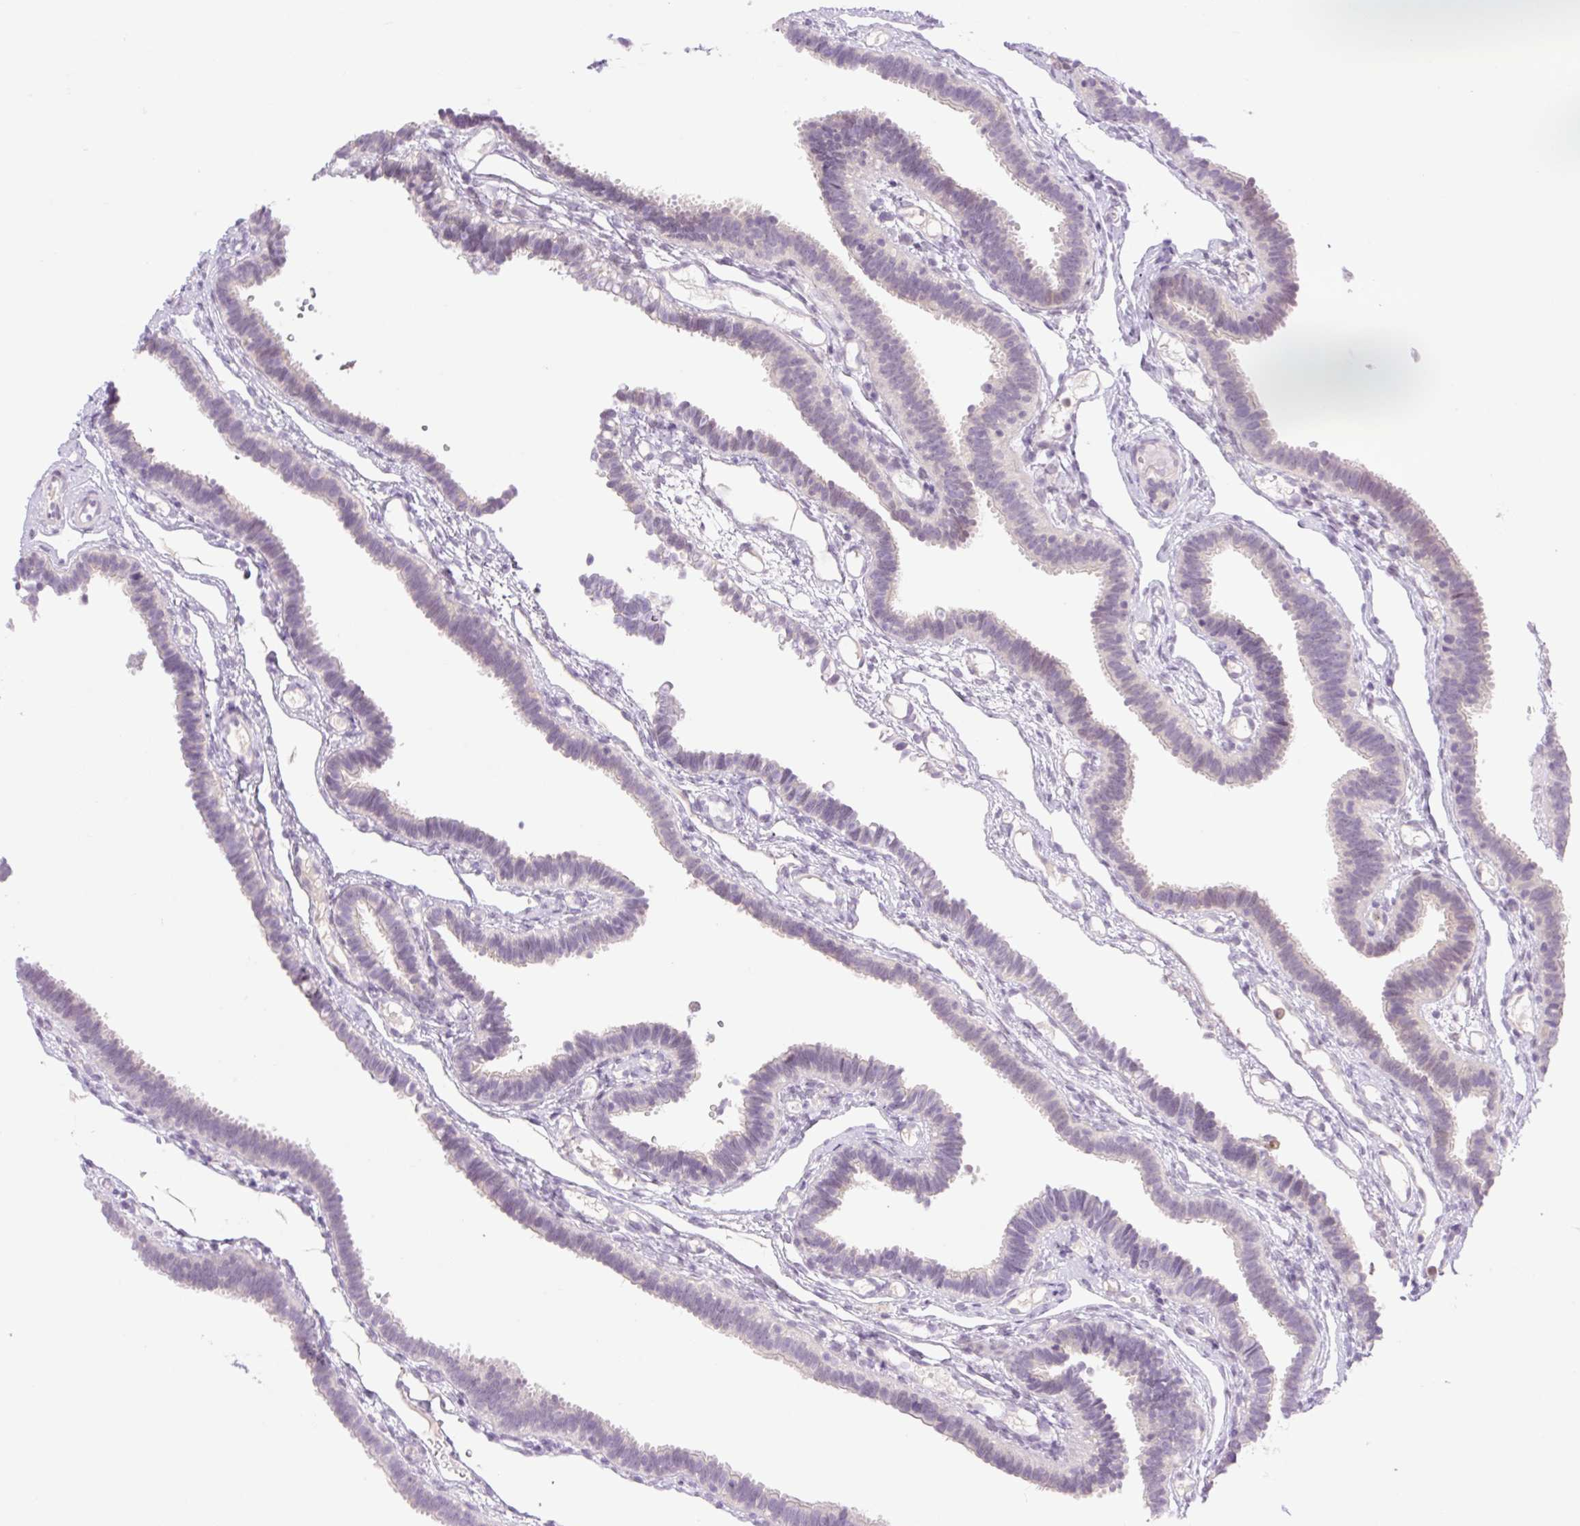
{"staining": {"intensity": "negative", "quantity": "none", "location": "none"}, "tissue": "fallopian tube", "cell_type": "Glandular cells", "image_type": "normal", "snomed": [{"axis": "morphology", "description": "Normal tissue, NOS"}, {"axis": "topography", "description": "Fallopian tube"}], "caption": "Immunohistochemical staining of benign human fallopian tube demonstrates no significant expression in glandular cells. (DAB (3,3'-diaminobenzidine) immunohistochemistry (IHC) visualized using brightfield microscopy, high magnification).", "gene": "TBX15", "patient": {"sex": "female", "age": 37}}